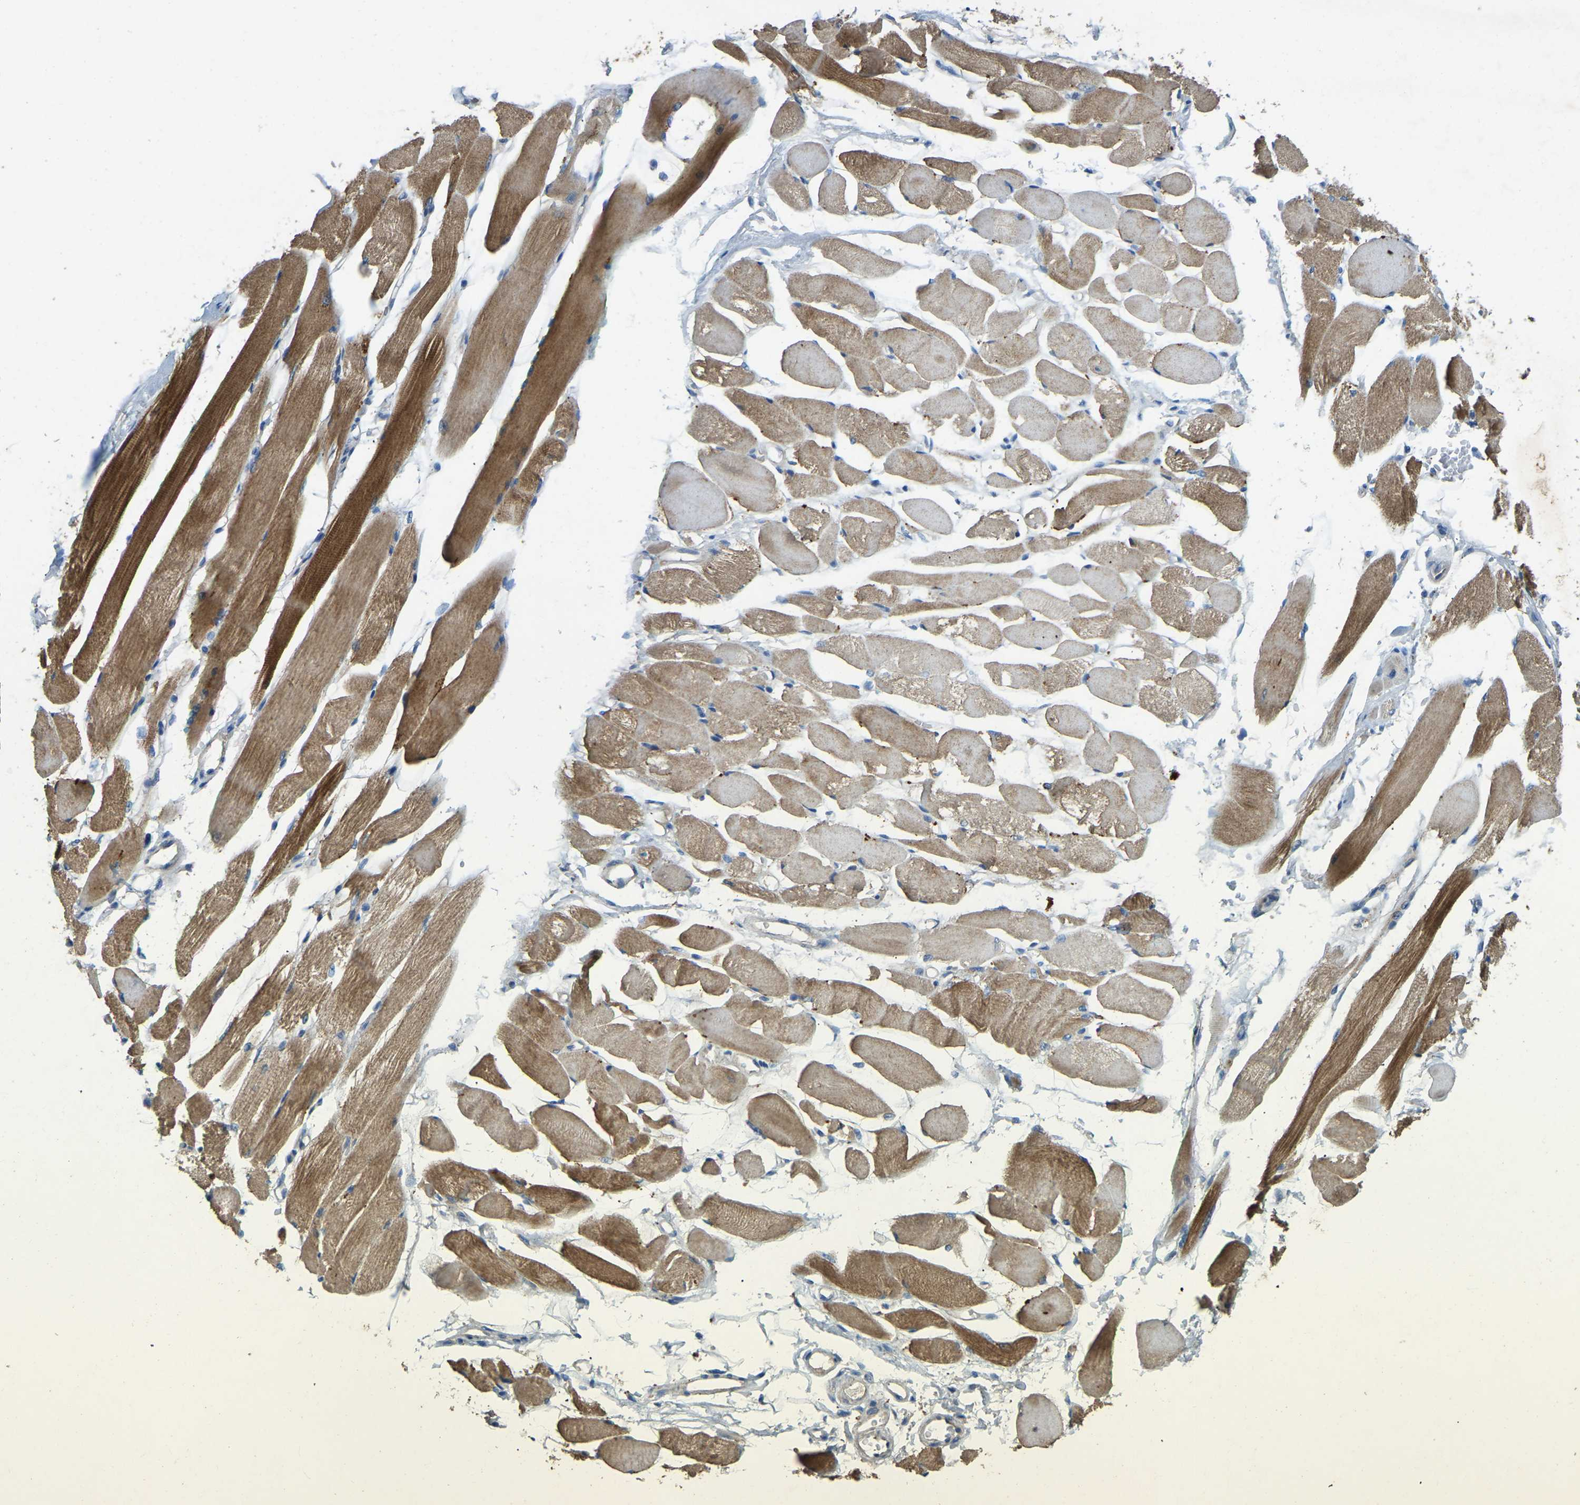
{"staining": {"intensity": "strong", "quantity": ">75%", "location": "cytoplasmic/membranous"}, "tissue": "skeletal muscle", "cell_type": "Myocytes", "image_type": "normal", "snomed": [{"axis": "morphology", "description": "Normal tissue, NOS"}, {"axis": "topography", "description": "Skeletal muscle"}, {"axis": "topography", "description": "Peripheral nerve tissue"}], "caption": "Protein analysis of benign skeletal muscle exhibits strong cytoplasmic/membranous expression in about >75% of myocytes.", "gene": "ATP8B1", "patient": {"sex": "female", "age": 84}}